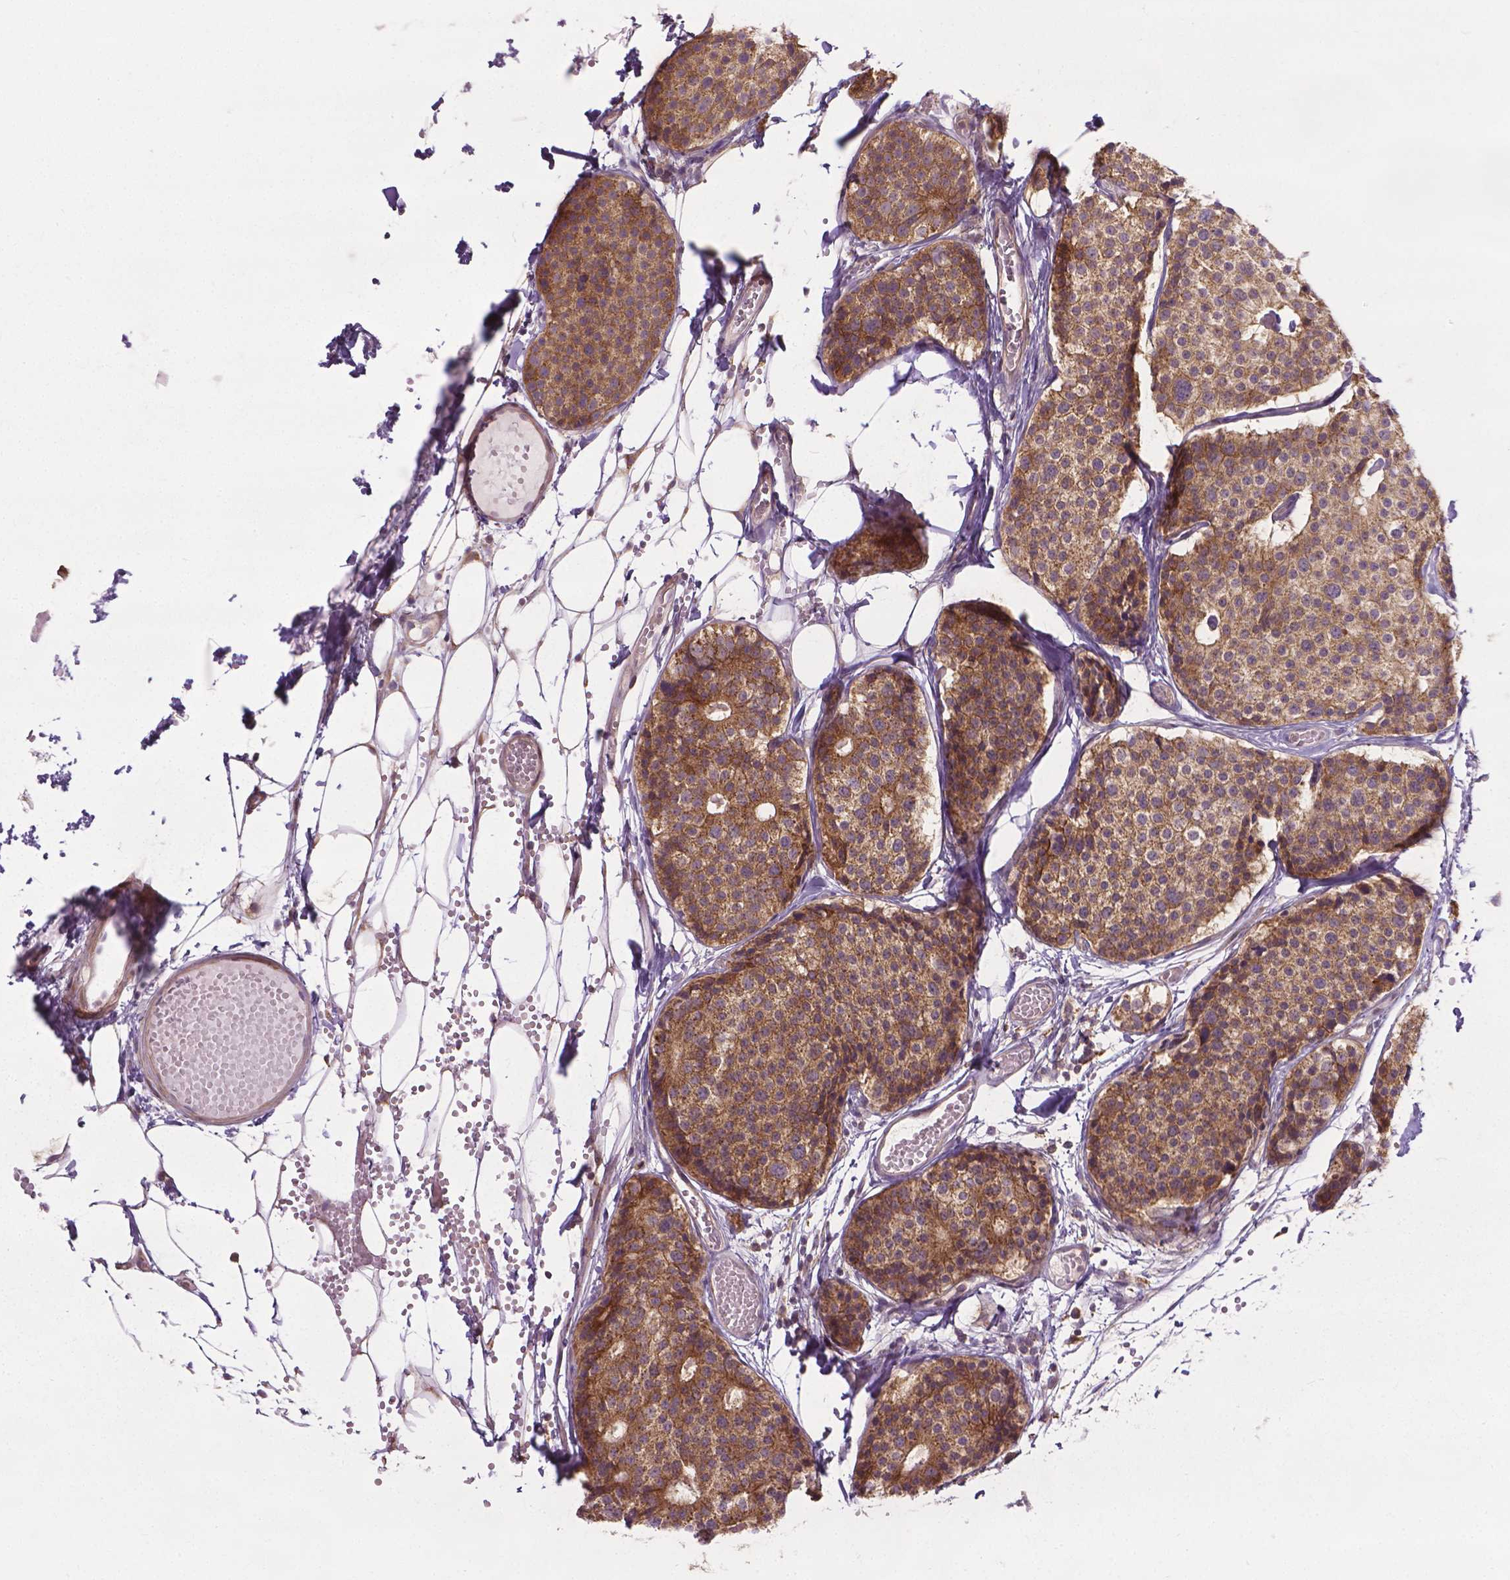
{"staining": {"intensity": "moderate", "quantity": ">75%", "location": "cytoplasmic/membranous"}, "tissue": "carcinoid", "cell_type": "Tumor cells", "image_type": "cancer", "snomed": [{"axis": "morphology", "description": "Carcinoid, malignant, NOS"}, {"axis": "topography", "description": "Small intestine"}], "caption": "This micrograph exhibits malignant carcinoid stained with immunohistochemistry (IHC) to label a protein in brown. The cytoplasmic/membranous of tumor cells show moderate positivity for the protein. Nuclei are counter-stained blue.", "gene": "PRAG1", "patient": {"sex": "female", "age": 65}}